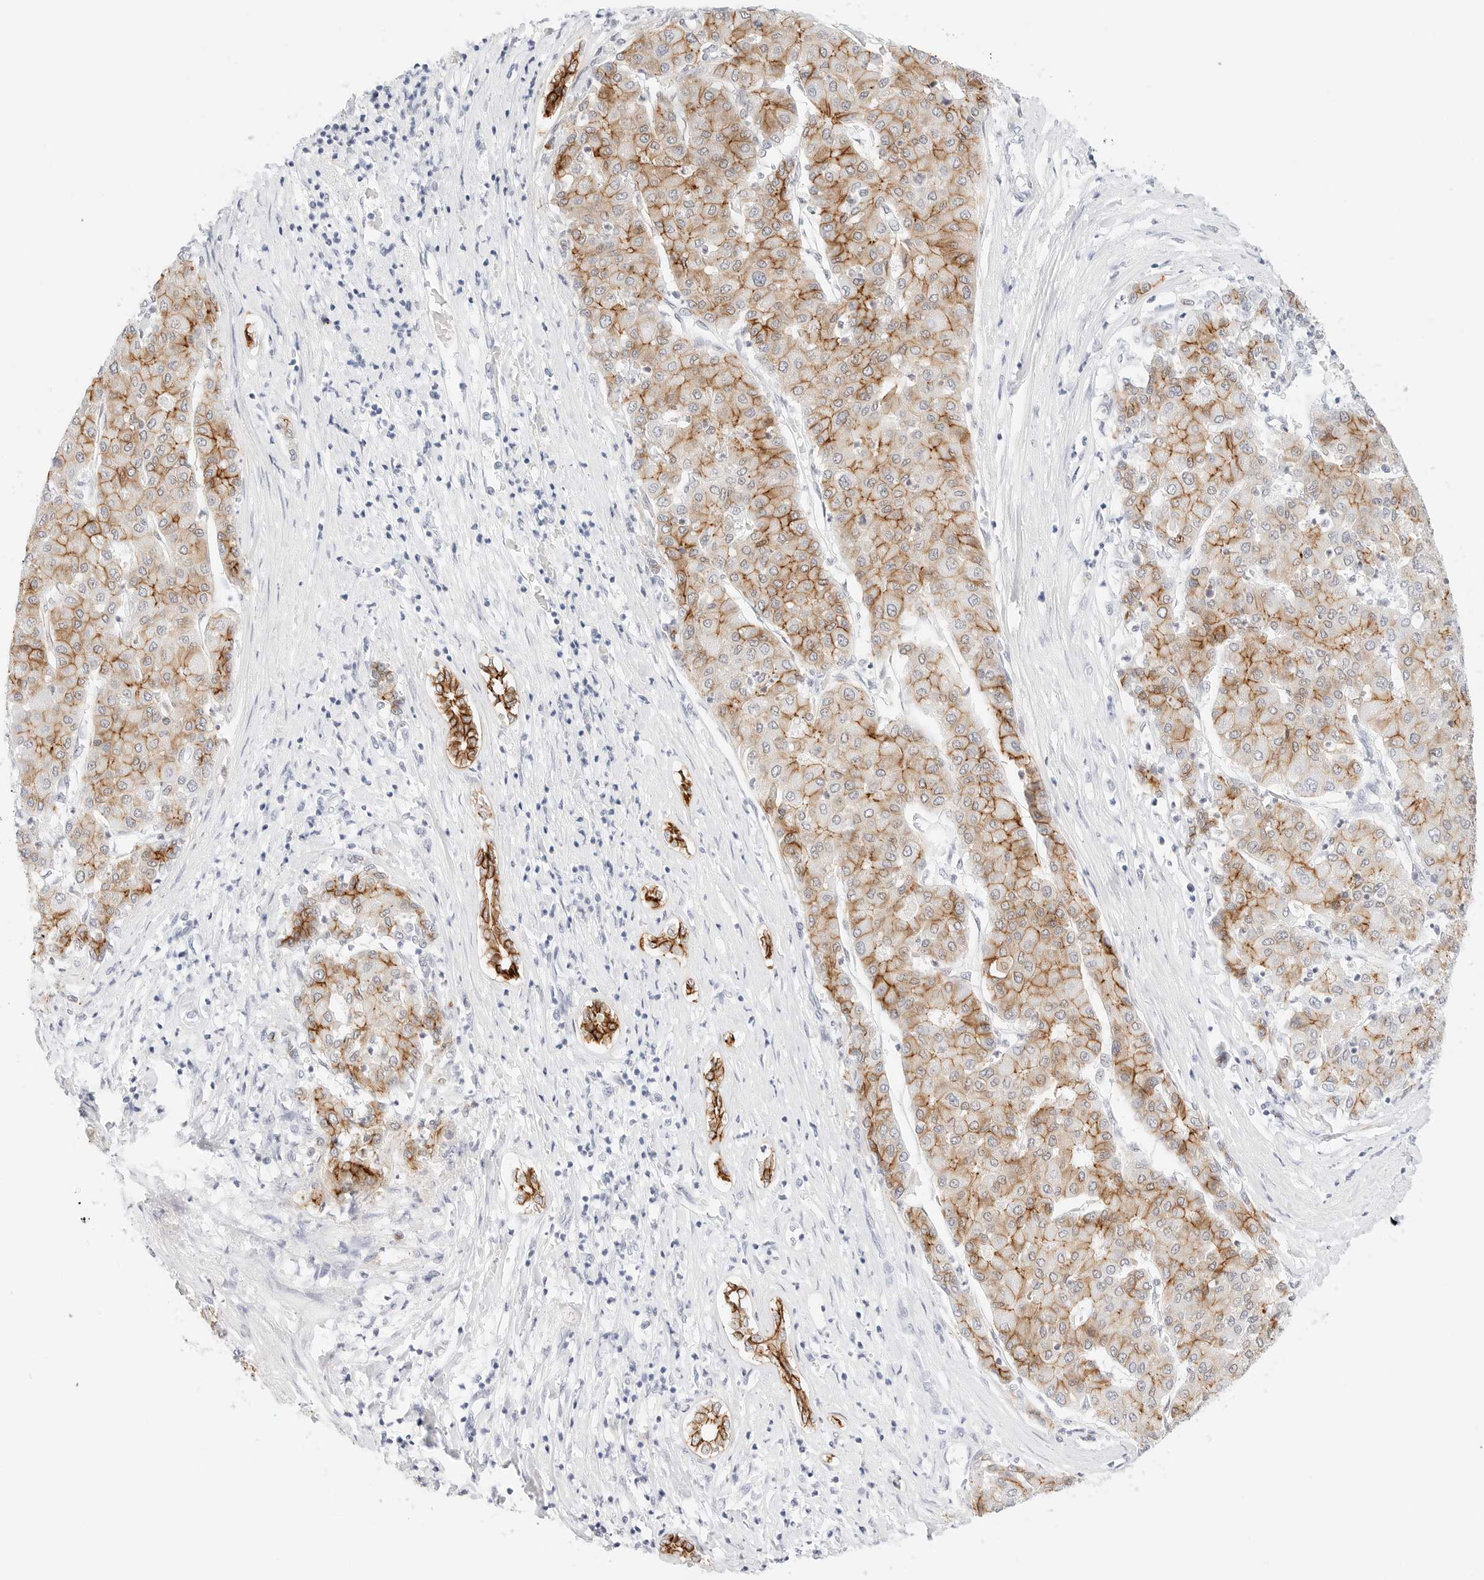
{"staining": {"intensity": "strong", "quantity": ">75%", "location": "cytoplasmic/membranous"}, "tissue": "liver cancer", "cell_type": "Tumor cells", "image_type": "cancer", "snomed": [{"axis": "morphology", "description": "Carcinoma, Hepatocellular, NOS"}, {"axis": "topography", "description": "Liver"}], "caption": "Immunohistochemical staining of human liver cancer displays strong cytoplasmic/membranous protein expression in about >75% of tumor cells.", "gene": "CDH1", "patient": {"sex": "male", "age": 65}}